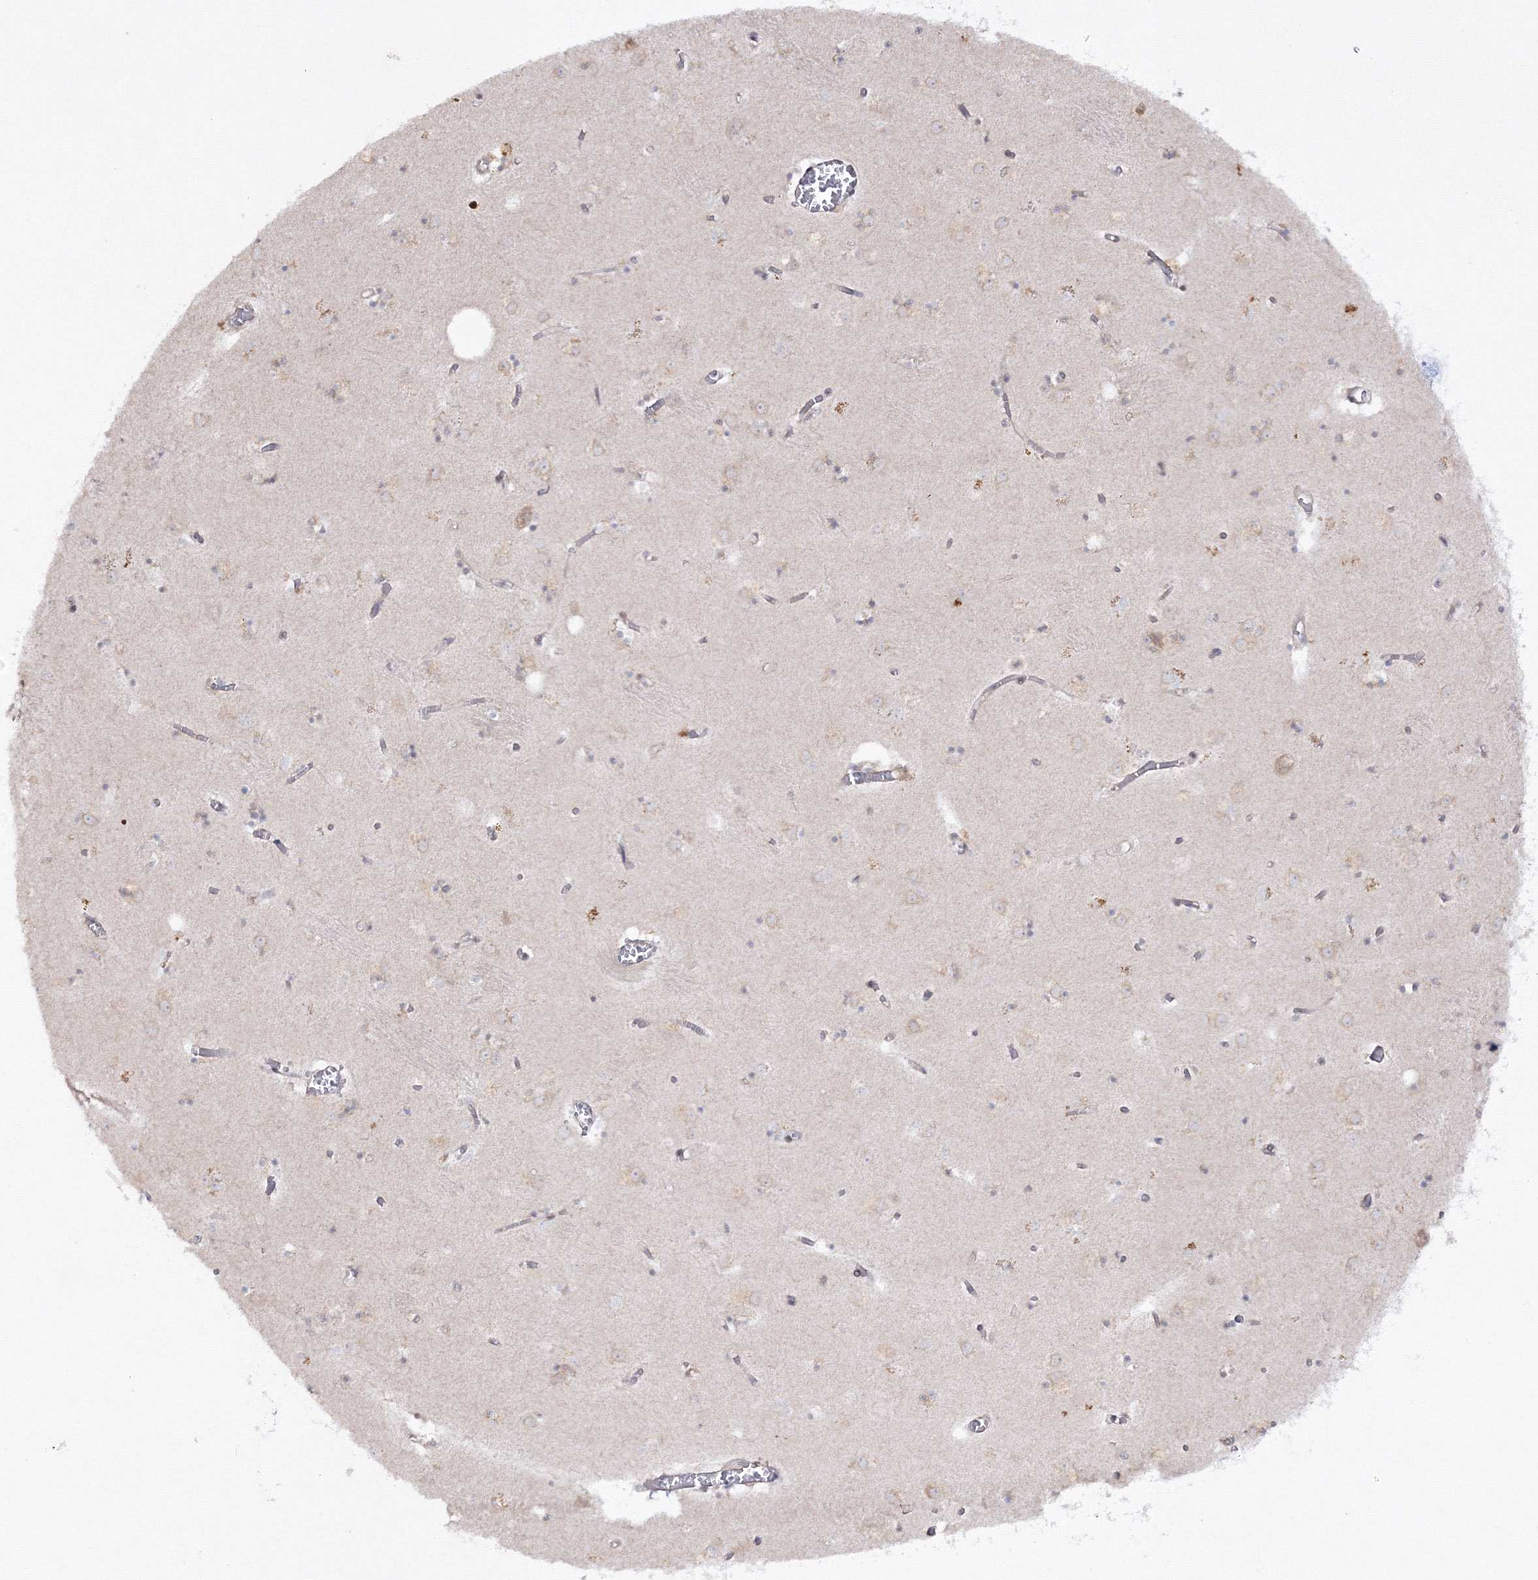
{"staining": {"intensity": "weak", "quantity": "<25%", "location": "cytoplasmic/membranous,nuclear"}, "tissue": "caudate", "cell_type": "Glial cells", "image_type": "normal", "snomed": [{"axis": "morphology", "description": "Normal tissue, NOS"}, {"axis": "topography", "description": "Lateral ventricle wall"}], "caption": "An image of human caudate is negative for staining in glial cells. (Immunohistochemistry, brightfield microscopy, high magnification).", "gene": "ZFAND6", "patient": {"sex": "male", "age": 70}}